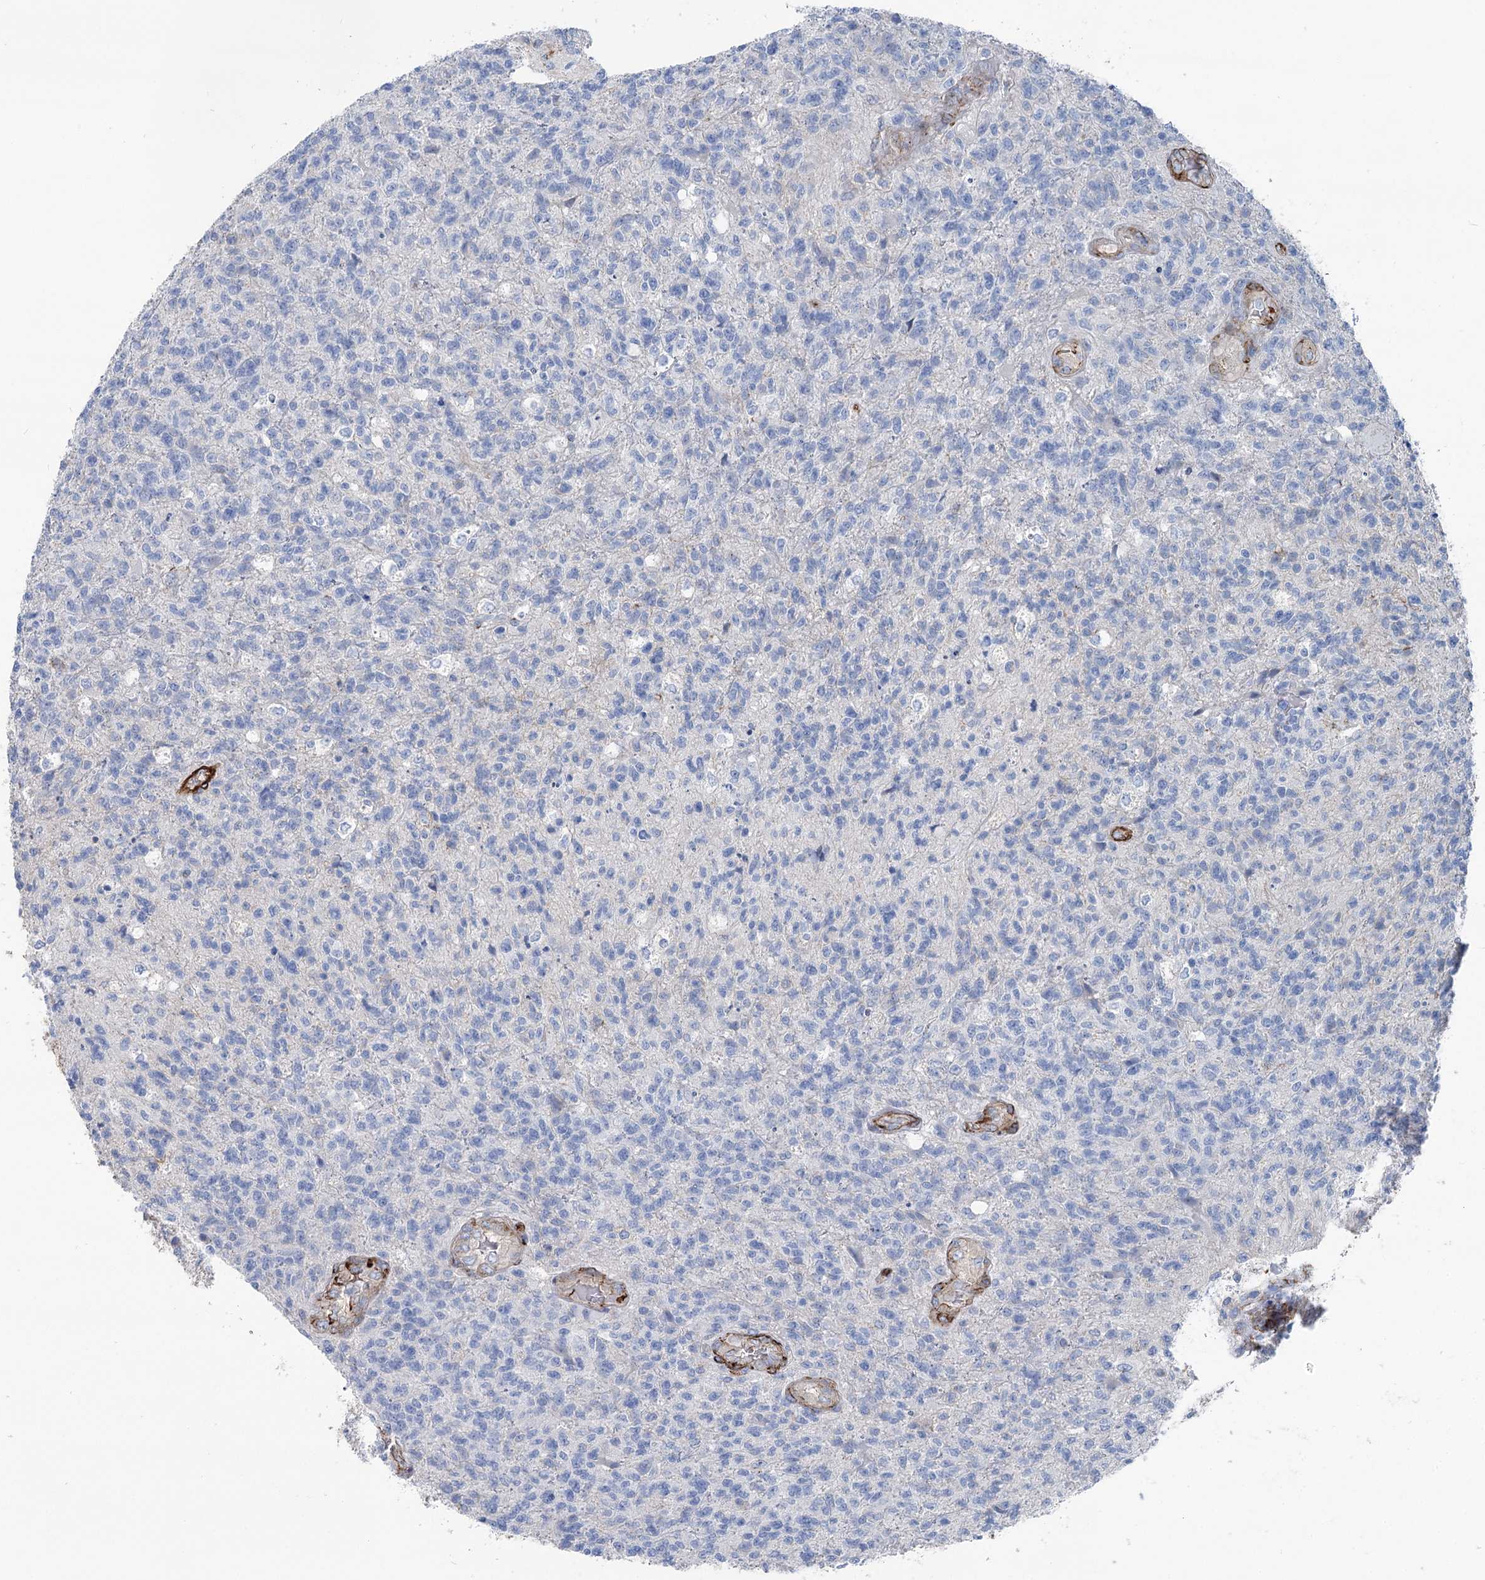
{"staining": {"intensity": "negative", "quantity": "none", "location": "none"}, "tissue": "glioma", "cell_type": "Tumor cells", "image_type": "cancer", "snomed": [{"axis": "morphology", "description": "Glioma, malignant, High grade"}, {"axis": "topography", "description": "Brain"}], "caption": "An IHC micrograph of glioma is shown. There is no staining in tumor cells of glioma.", "gene": "IQSEC1", "patient": {"sex": "male", "age": 56}}